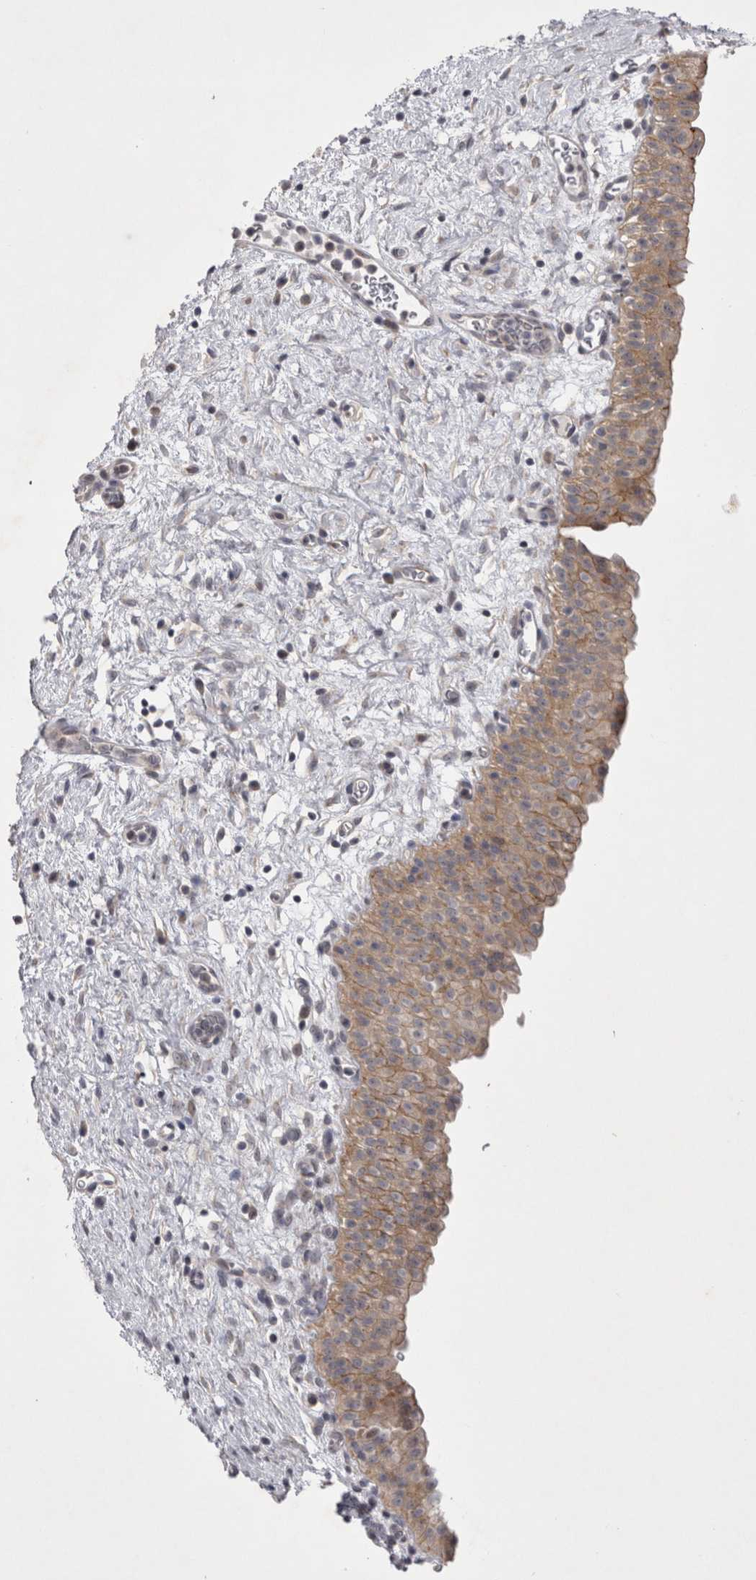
{"staining": {"intensity": "moderate", "quantity": ">75%", "location": "cytoplasmic/membranous"}, "tissue": "urinary bladder", "cell_type": "Urothelial cells", "image_type": "normal", "snomed": [{"axis": "morphology", "description": "Normal tissue, NOS"}, {"axis": "topography", "description": "Urinary bladder"}], "caption": "This micrograph displays immunohistochemistry (IHC) staining of normal urinary bladder, with medium moderate cytoplasmic/membranous expression in approximately >75% of urothelial cells.", "gene": "NENF", "patient": {"sex": "male", "age": 82}}